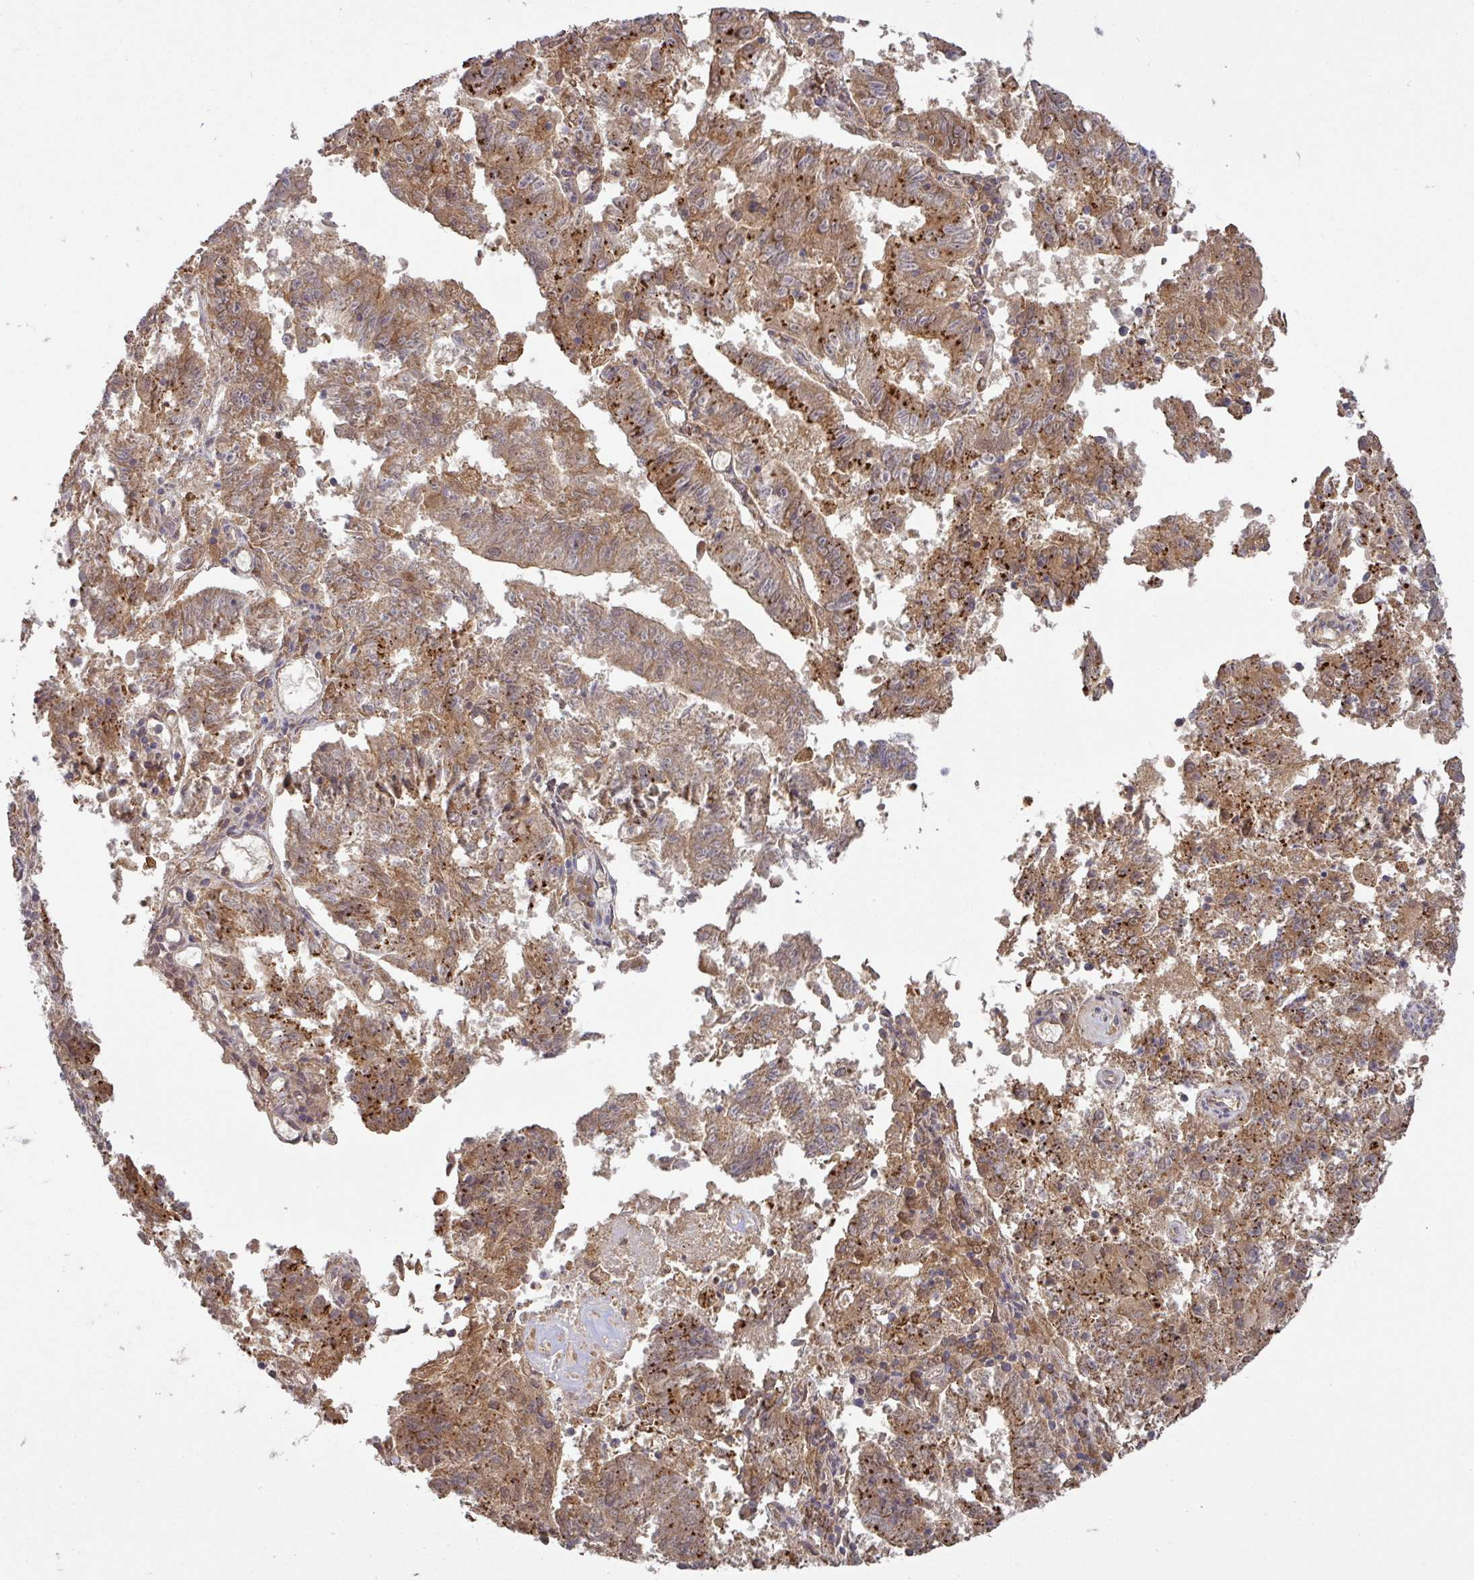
{"staining": {"intensity": "moderate", "quantity": ">75%", "location": "cytoplasmic/membranous"}, "tissue": "endometrial cancer", "cell_type": "Tumor cells", "image_type": "cancer", "snomed": [{"axis": "morphology", "description": "Adenocarcinoma, NOS"}, {"axis": "topography", "description": "Endometrium"}], "caption": "A brown stain labels moderate cytoplasmic/membranous expression of a protein in human endometrial cancer tumor cells.", "gene": "CCDC121", "patient": {"sex": "female", "age": 82}}